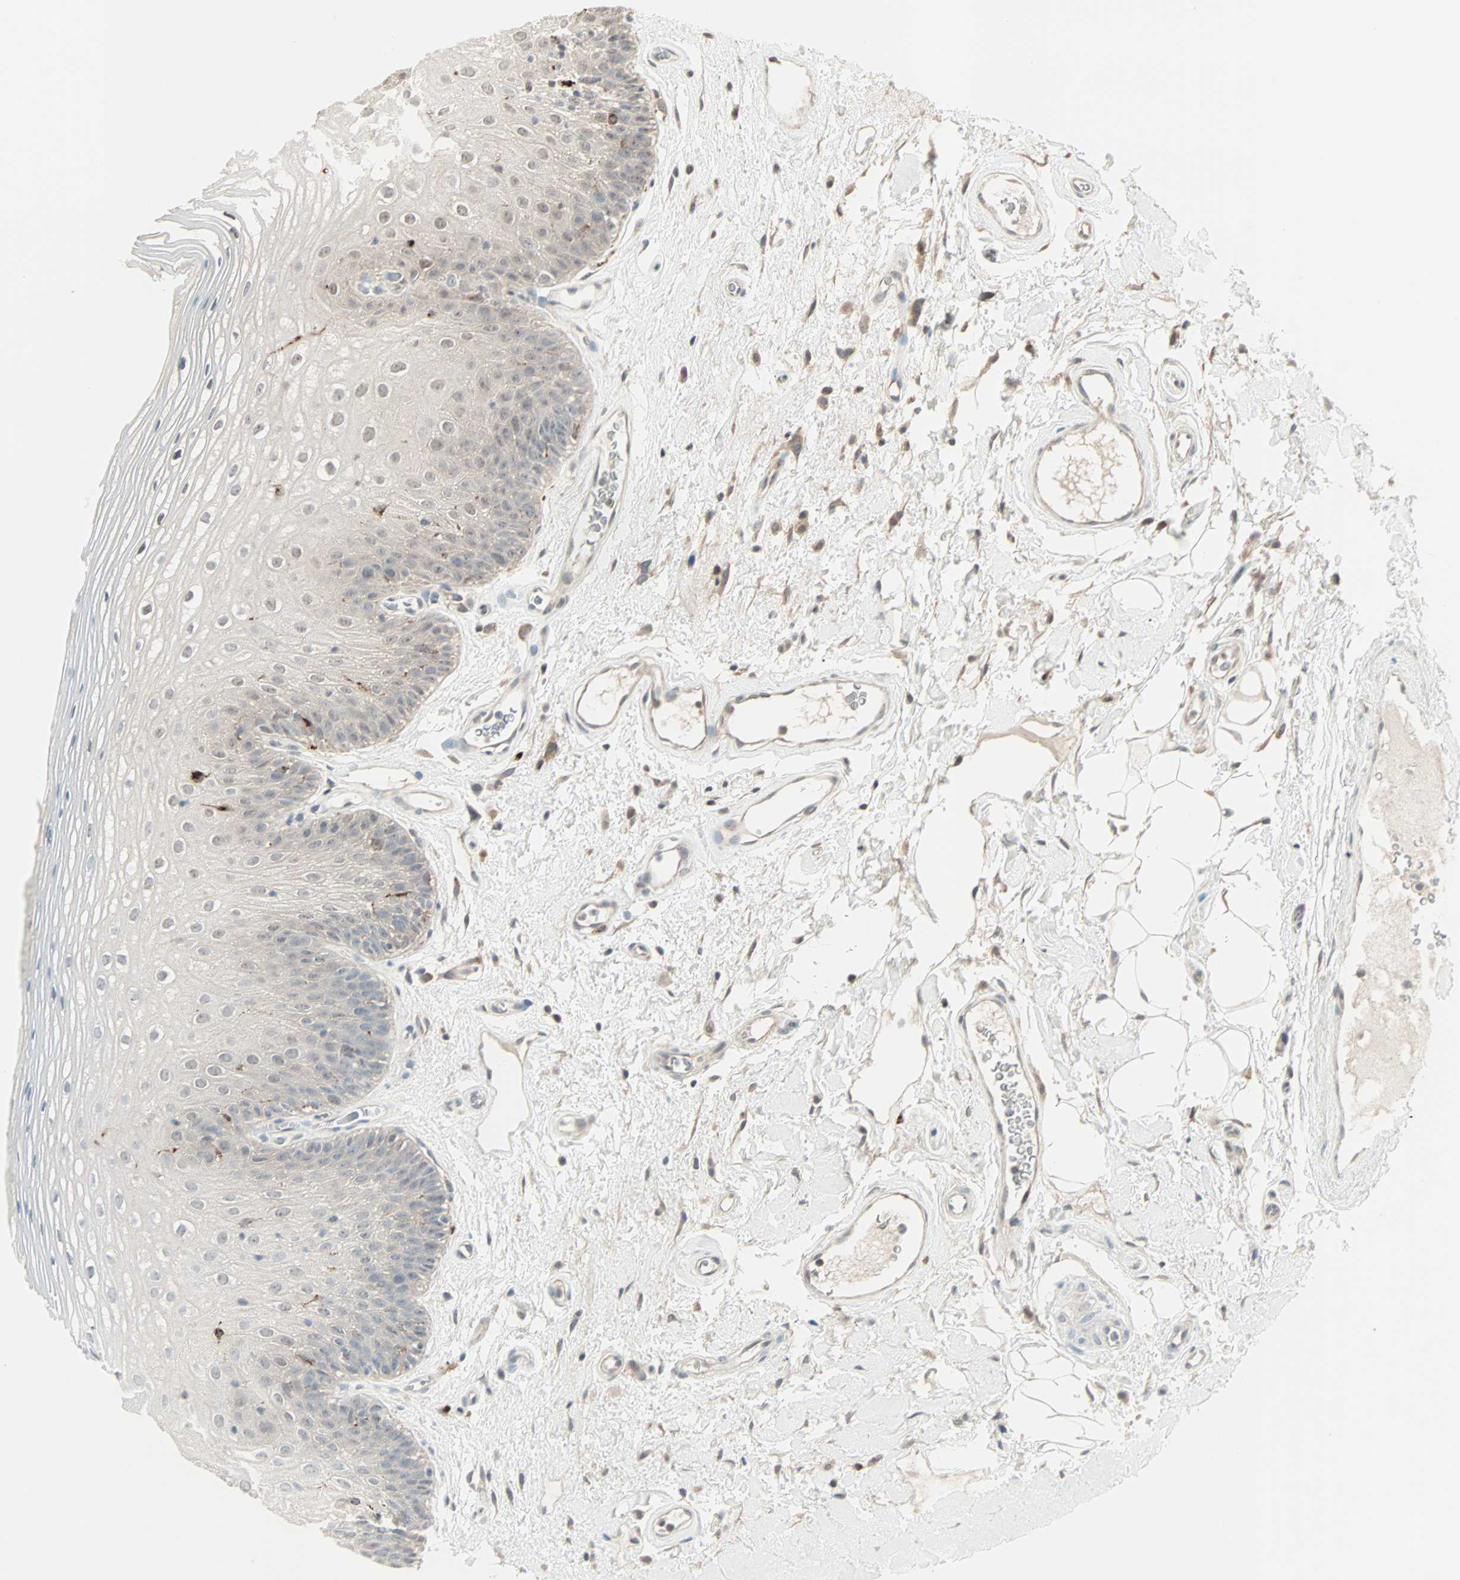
{"staining": {"intensity": "weak", "quantity": "25%-75%", "location": "cytoplasmic/membranous"}, "tissue": "oral mucosa", "cell_type": "Squamous epithelial cells", "image_type": "normal", "snomed": [{"axis": "morphology", "description": "Normal tissue, NOS"}, {"axis": "morphology", "description": "Squamous cell carcinoma, NOS"}, {"axis": "topography", "description": "Skeletal muscle"}, {"axis": "topography", "description": "Oral tissue"}], "caption": "Immunohistochemical staining of normal human oral mucosa exhibits low levels of weak cytoplasmic/membranous expression in about 25%-75% of squamous epithelial cells.", "gene": "KDM4A", "patient": {"sex": "male", "age": 71}}